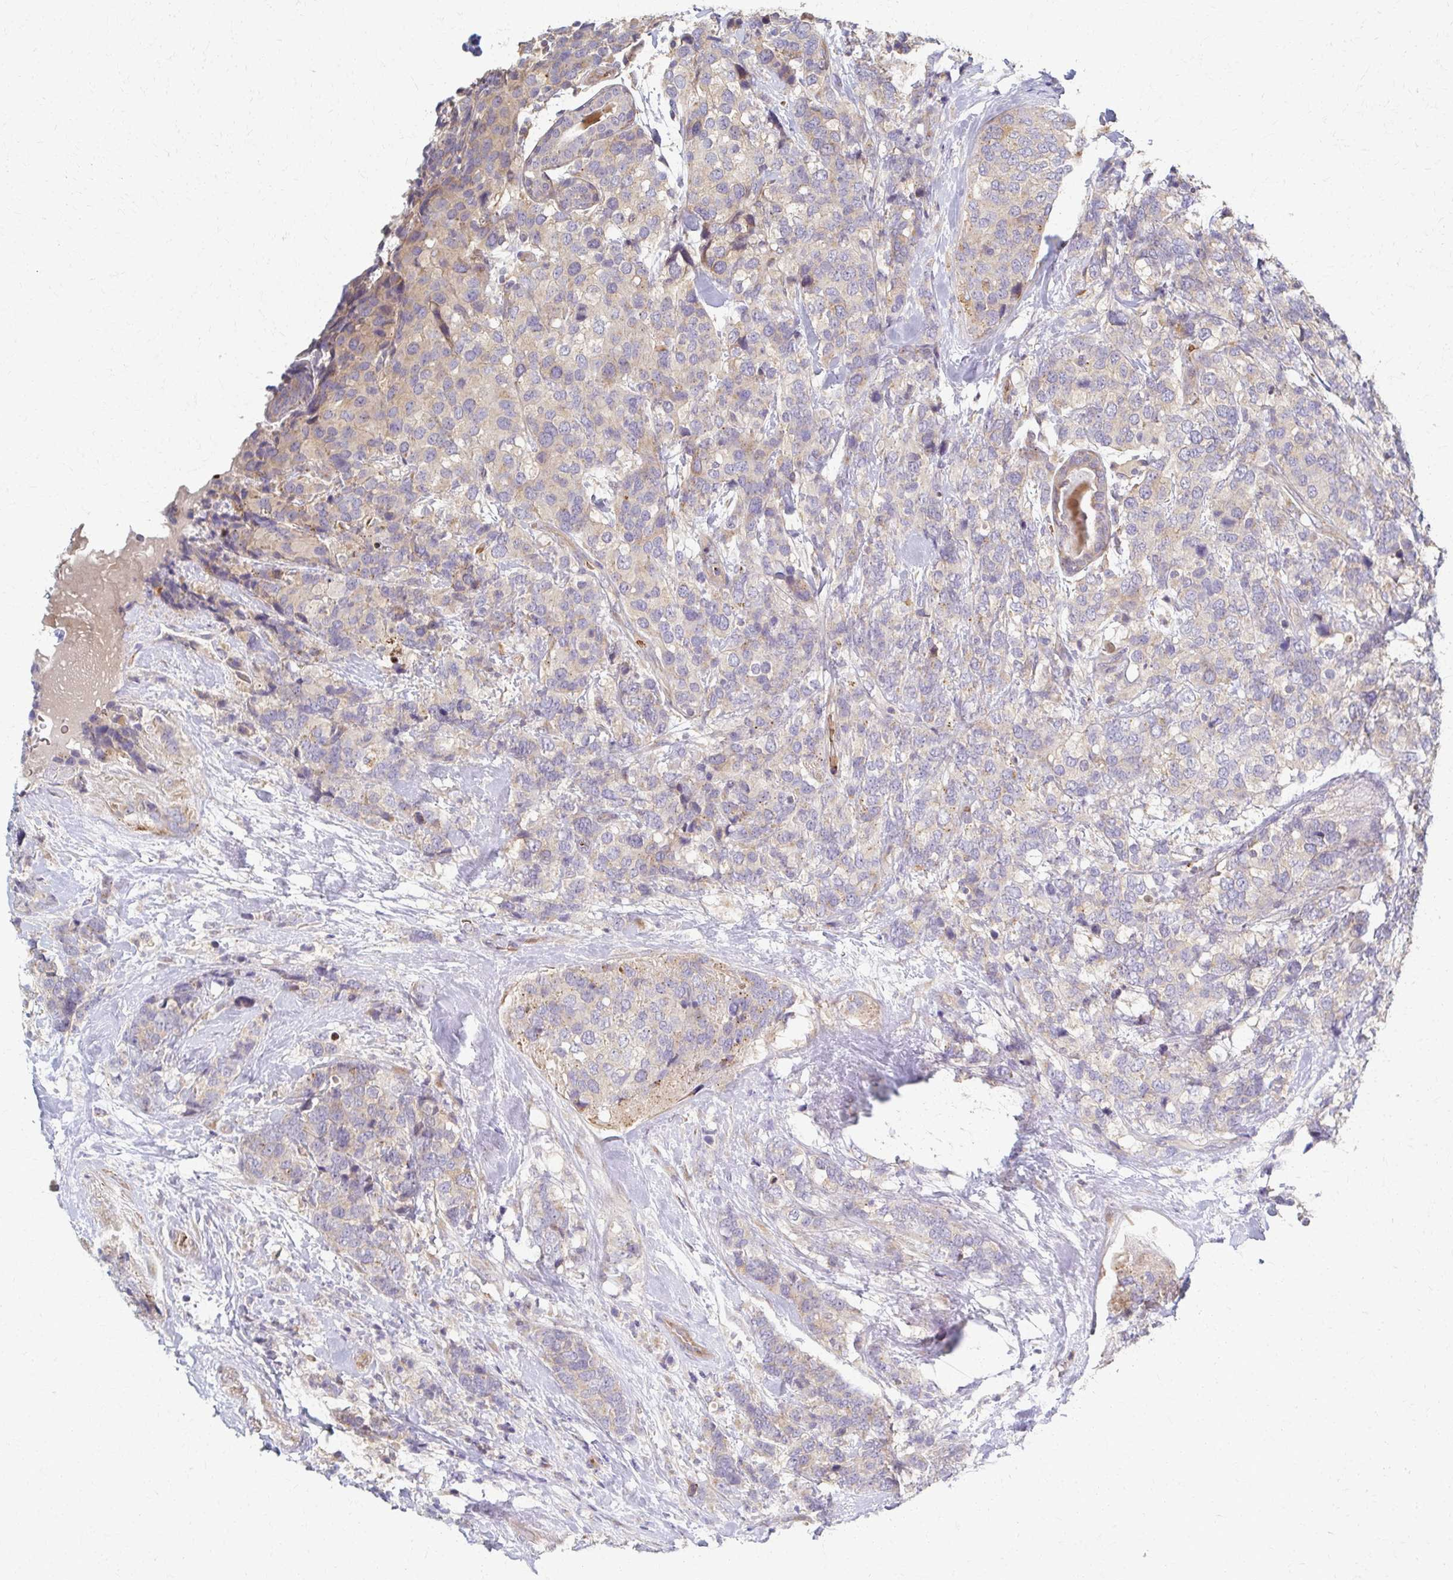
{"staining": {"intensity": "weak", "quantity": "25%-75%", "location": "cytoplasmic/membranous"}, "tissue": "breast cancer", "cell_type": "Tumor cells", "image_type": "cancer", "snomed": [{"axis": "morphology", "description": "Lobular carcinoma"}, {"axis": "topography", "description": "Breast"}], "caption": "Breast cancer (lobular carcinoma) tissue reveals weak cytoplasmic/membranous staining in about 25%-75% of tumor cells", "gene": "SKA2", "patient": {"sex": "female", "age": 59}}